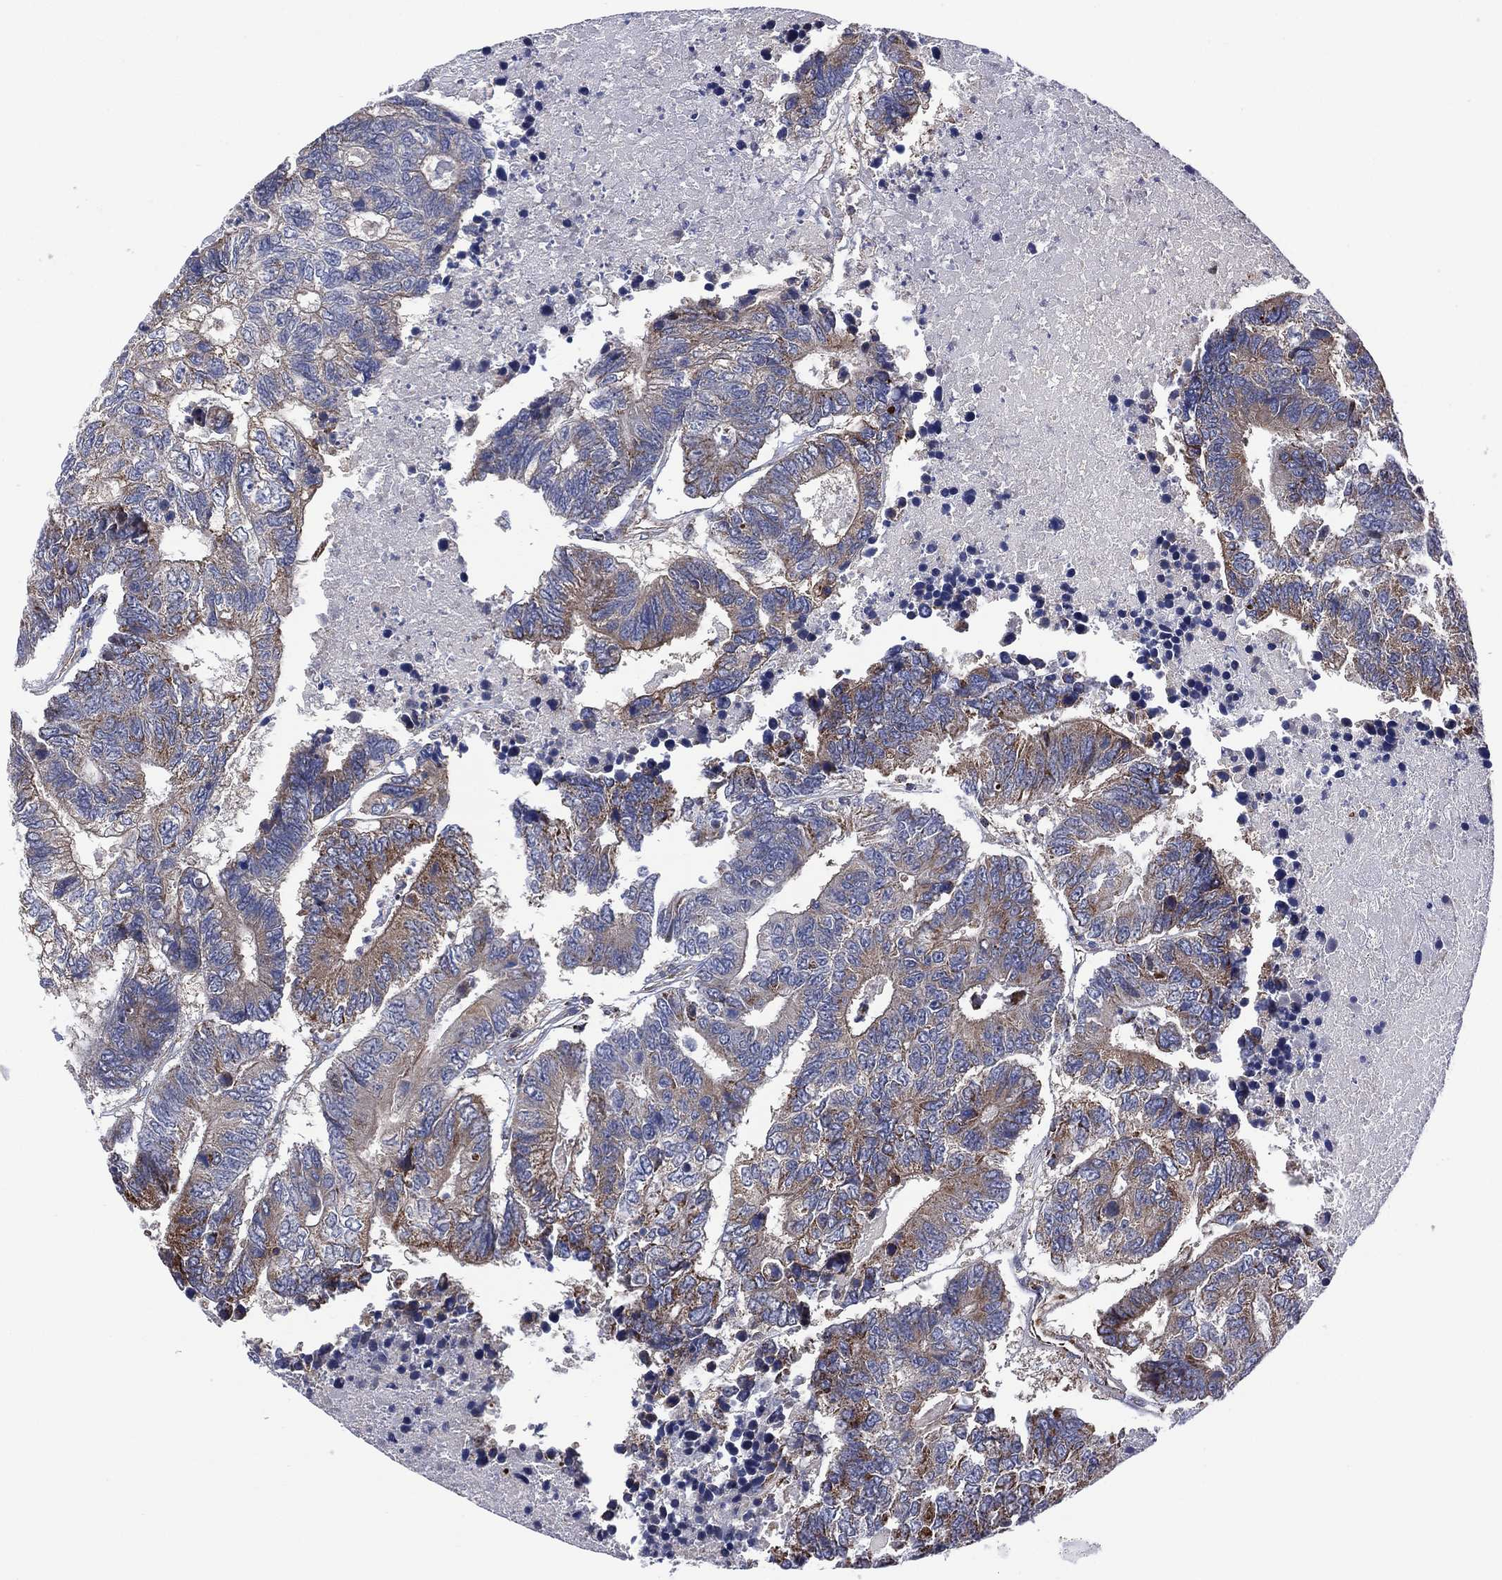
{"staining": {"intensity": "moderate", "quantity": "<25%", "location": "cytoplasmic/membranous"}, "tissue": "colorectal cancer", "cell_type": "Tumor cells", "image_type": "cancer", "snomed": [{"axis": "morphology", "description": "Adenocarcinoma, NOS"}, {"axis": "topography", "description": "Colon"}], "caption": "Immunohistochemistry of colorectal cancer (adenocarcinoma) reveals low levels of moderate cytoplasmic/membranous positivity in approximately <25% of tumor cells.", "gene": "PIDD1", "patient": {"sex": "female", "age": 48}}